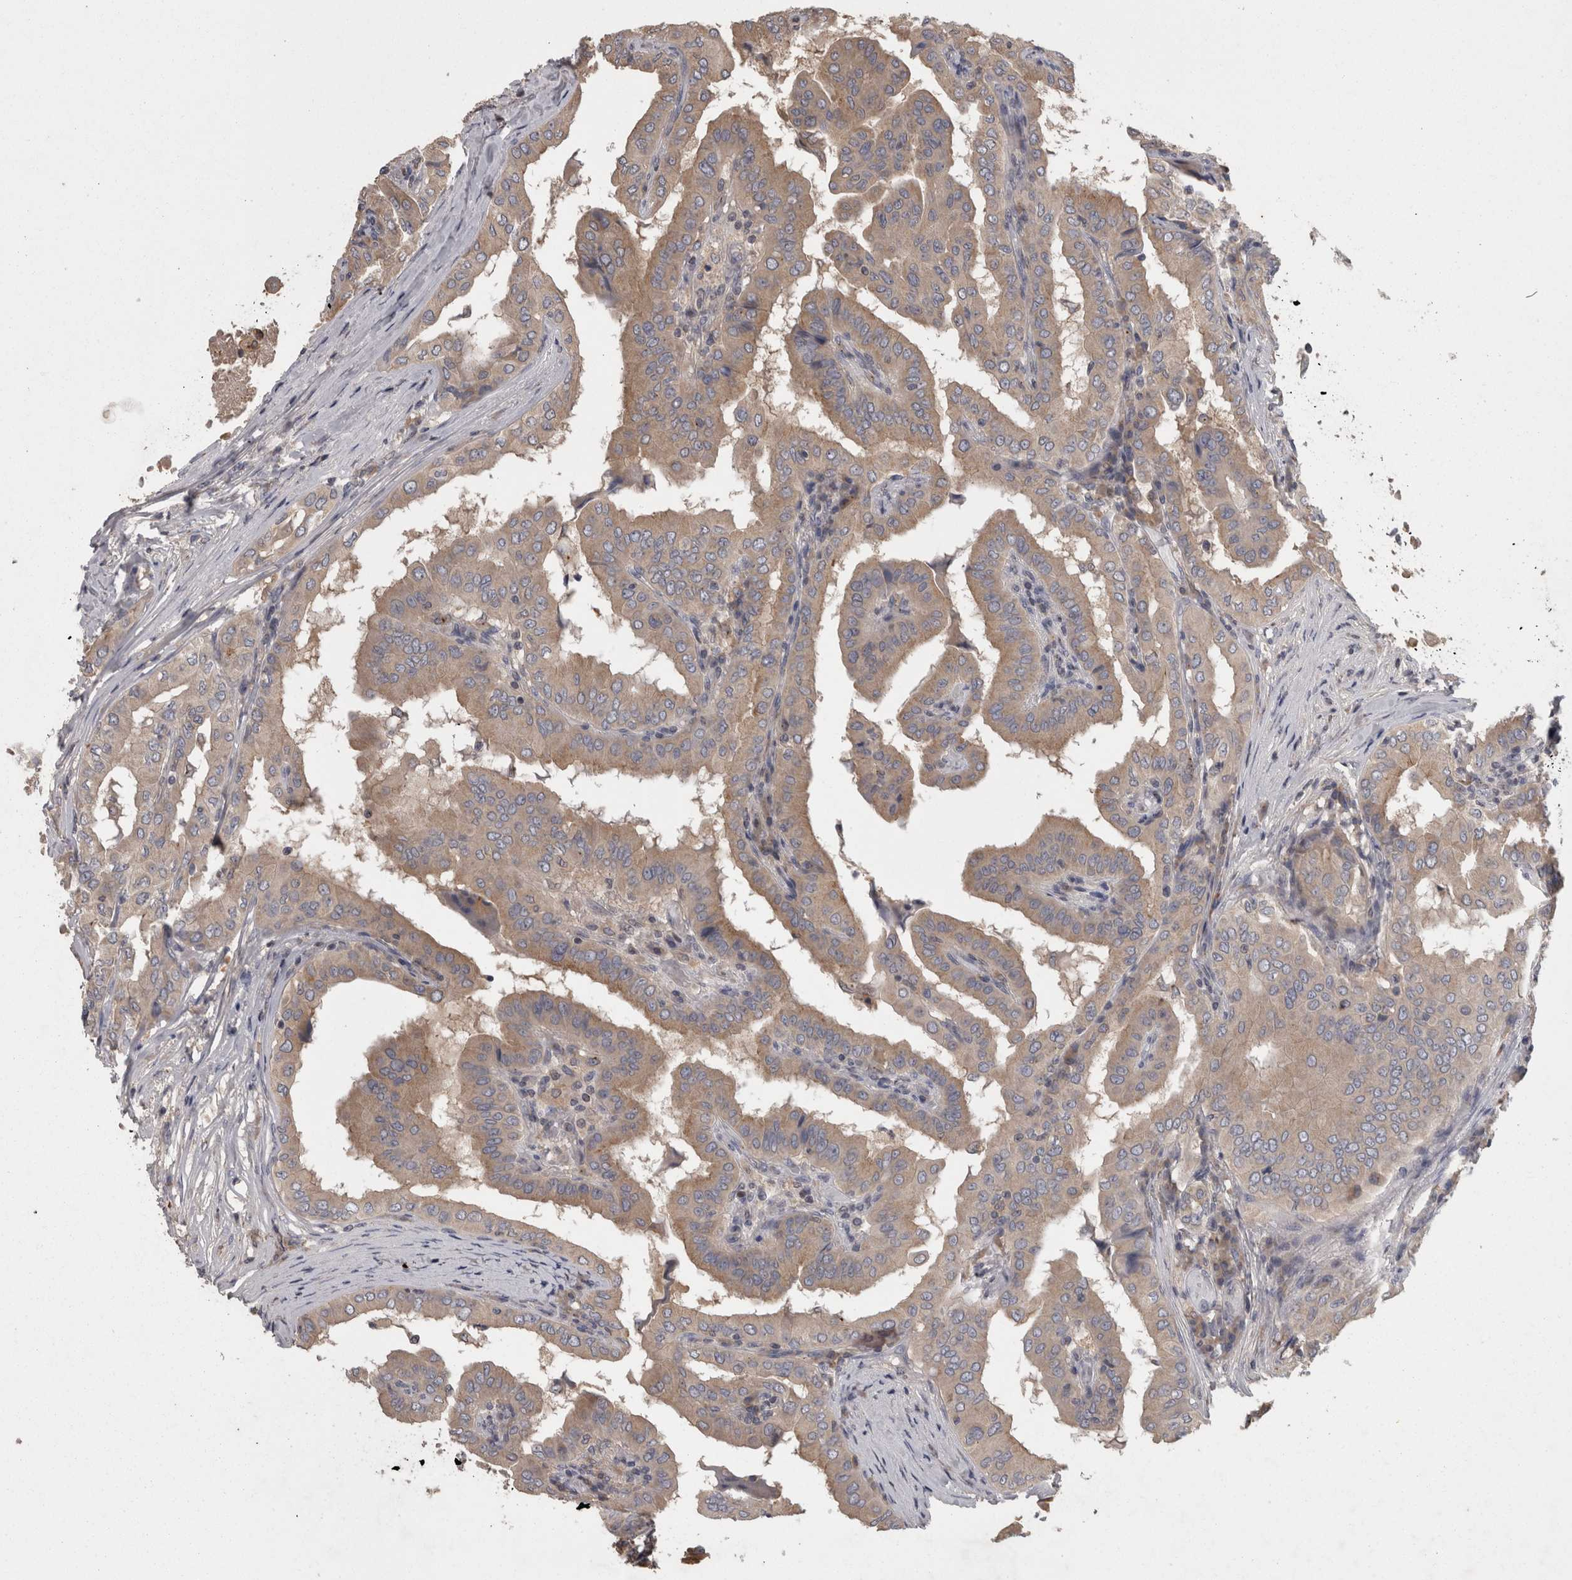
{"staining": {"intensity": "moderate", "quantity": ">75%", "location": "cytoplasmic/membranous"}, "tissue": "thyroid cancer", "cell_type": "Tumor cells", "image_type": "cancer", "snomed": [{"axis": "morphology", "description": "Papillary adenocarcinoma, NOS"}, {"axis": "topography", "description": "Thyroid gland"}], "caption": "Immunohistochemical staining of human thyroid cancer (papillary adenocarcinoma) exhibits medium levels of moderate cytoplasmic/membranous protein positivity in about >75% of tumor cells. The staining was performed using DAB, with brown indicating positive protein expression. Nuclei are stained blue with hematoxylin.", "gene": "PCM1", "patient": {"sex": "male", "age": 33}}